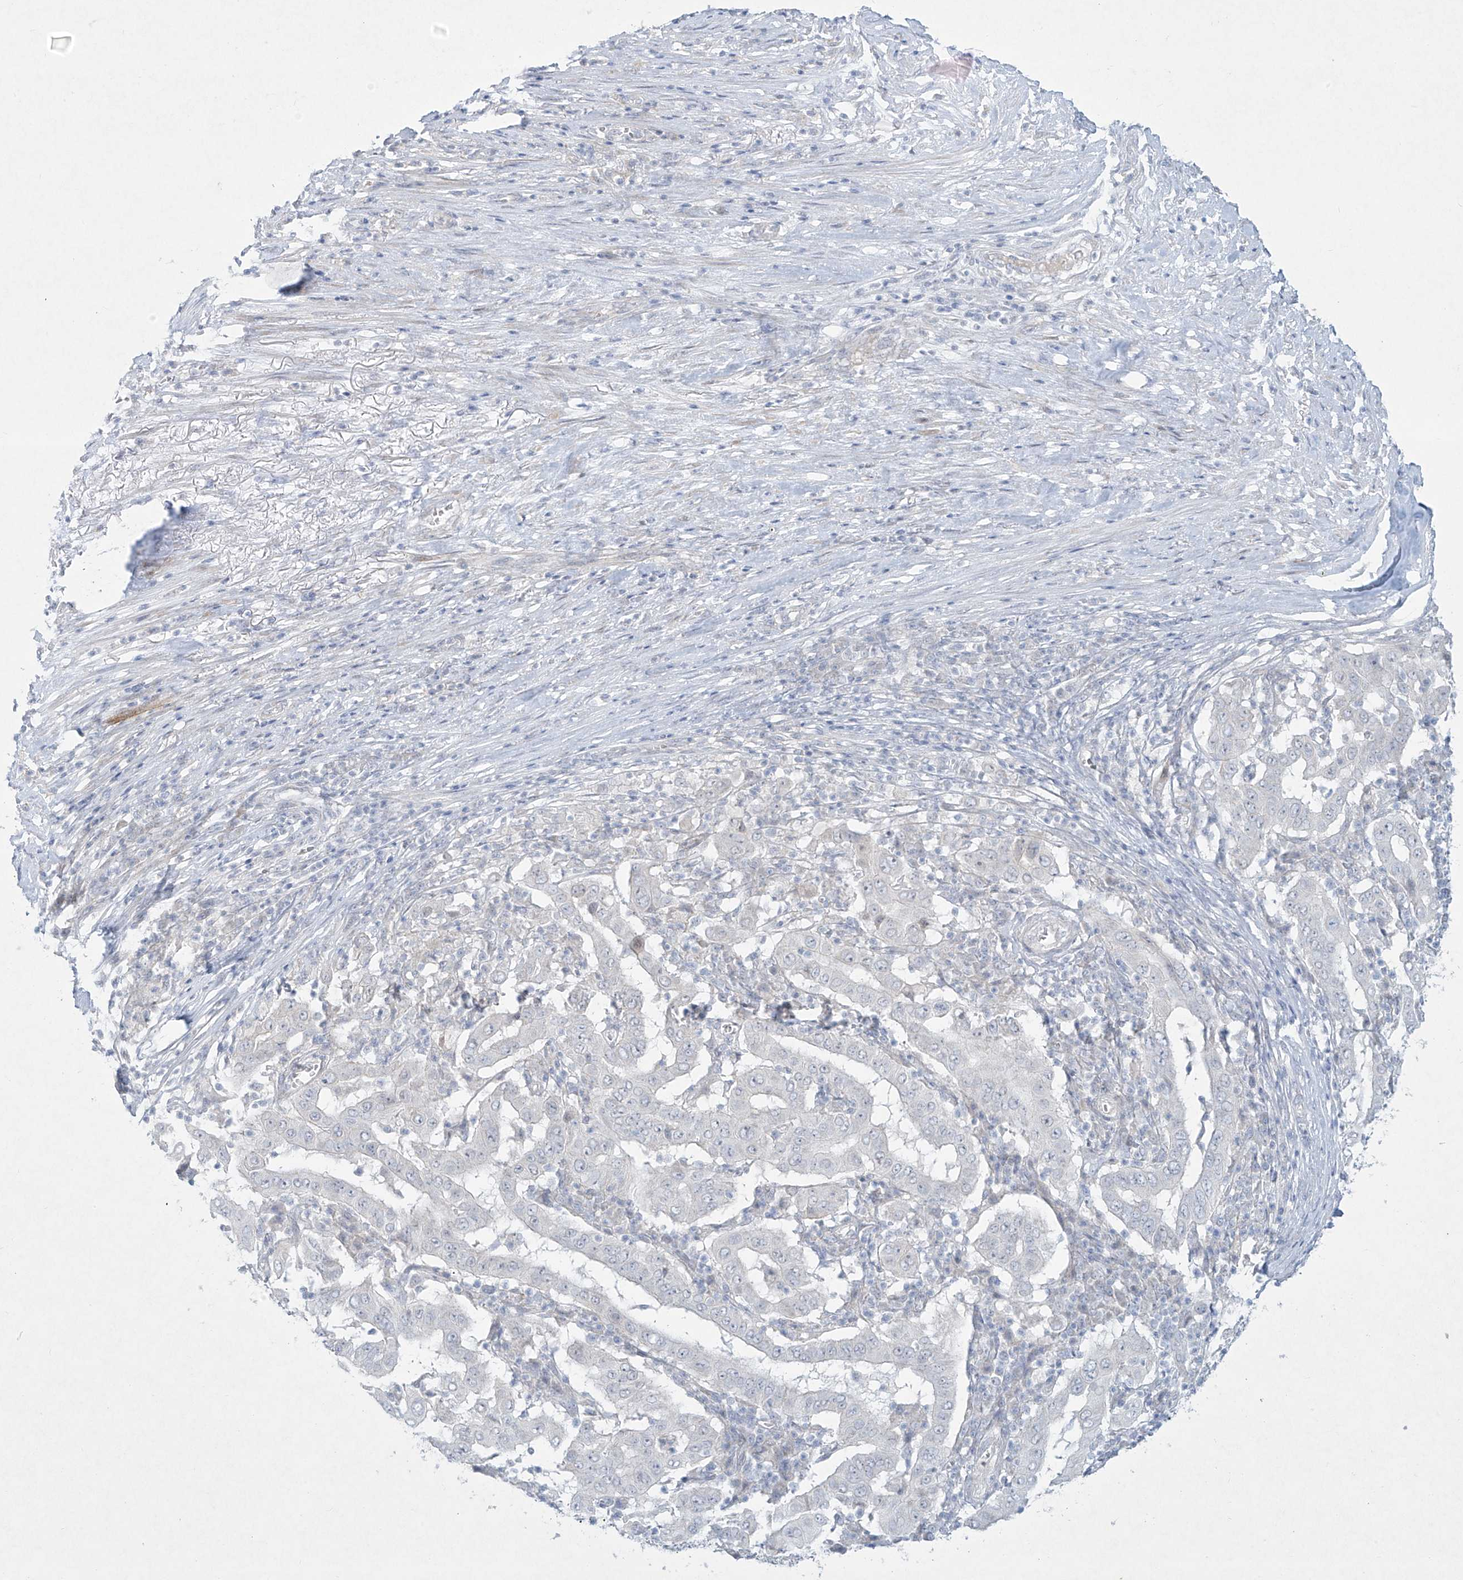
{"staining": {"intensity": "negative", "quantity": "none", "location": "none"}, "tissue": "pancreatic cancer", "cell_type": "Tumor cells", "image_type": "cancer", "snomed": [{"axis": "morphology", "description": "Adenocarcinoma, NOS"}, {"axis": "topography", "description": "Pancreas"}], "caption": "A photomicrograph of human pancreatic cancer is negative for staining in tumor cells.", "gene": "PAX6", "patient": {"sex": "male", "age": 63}}